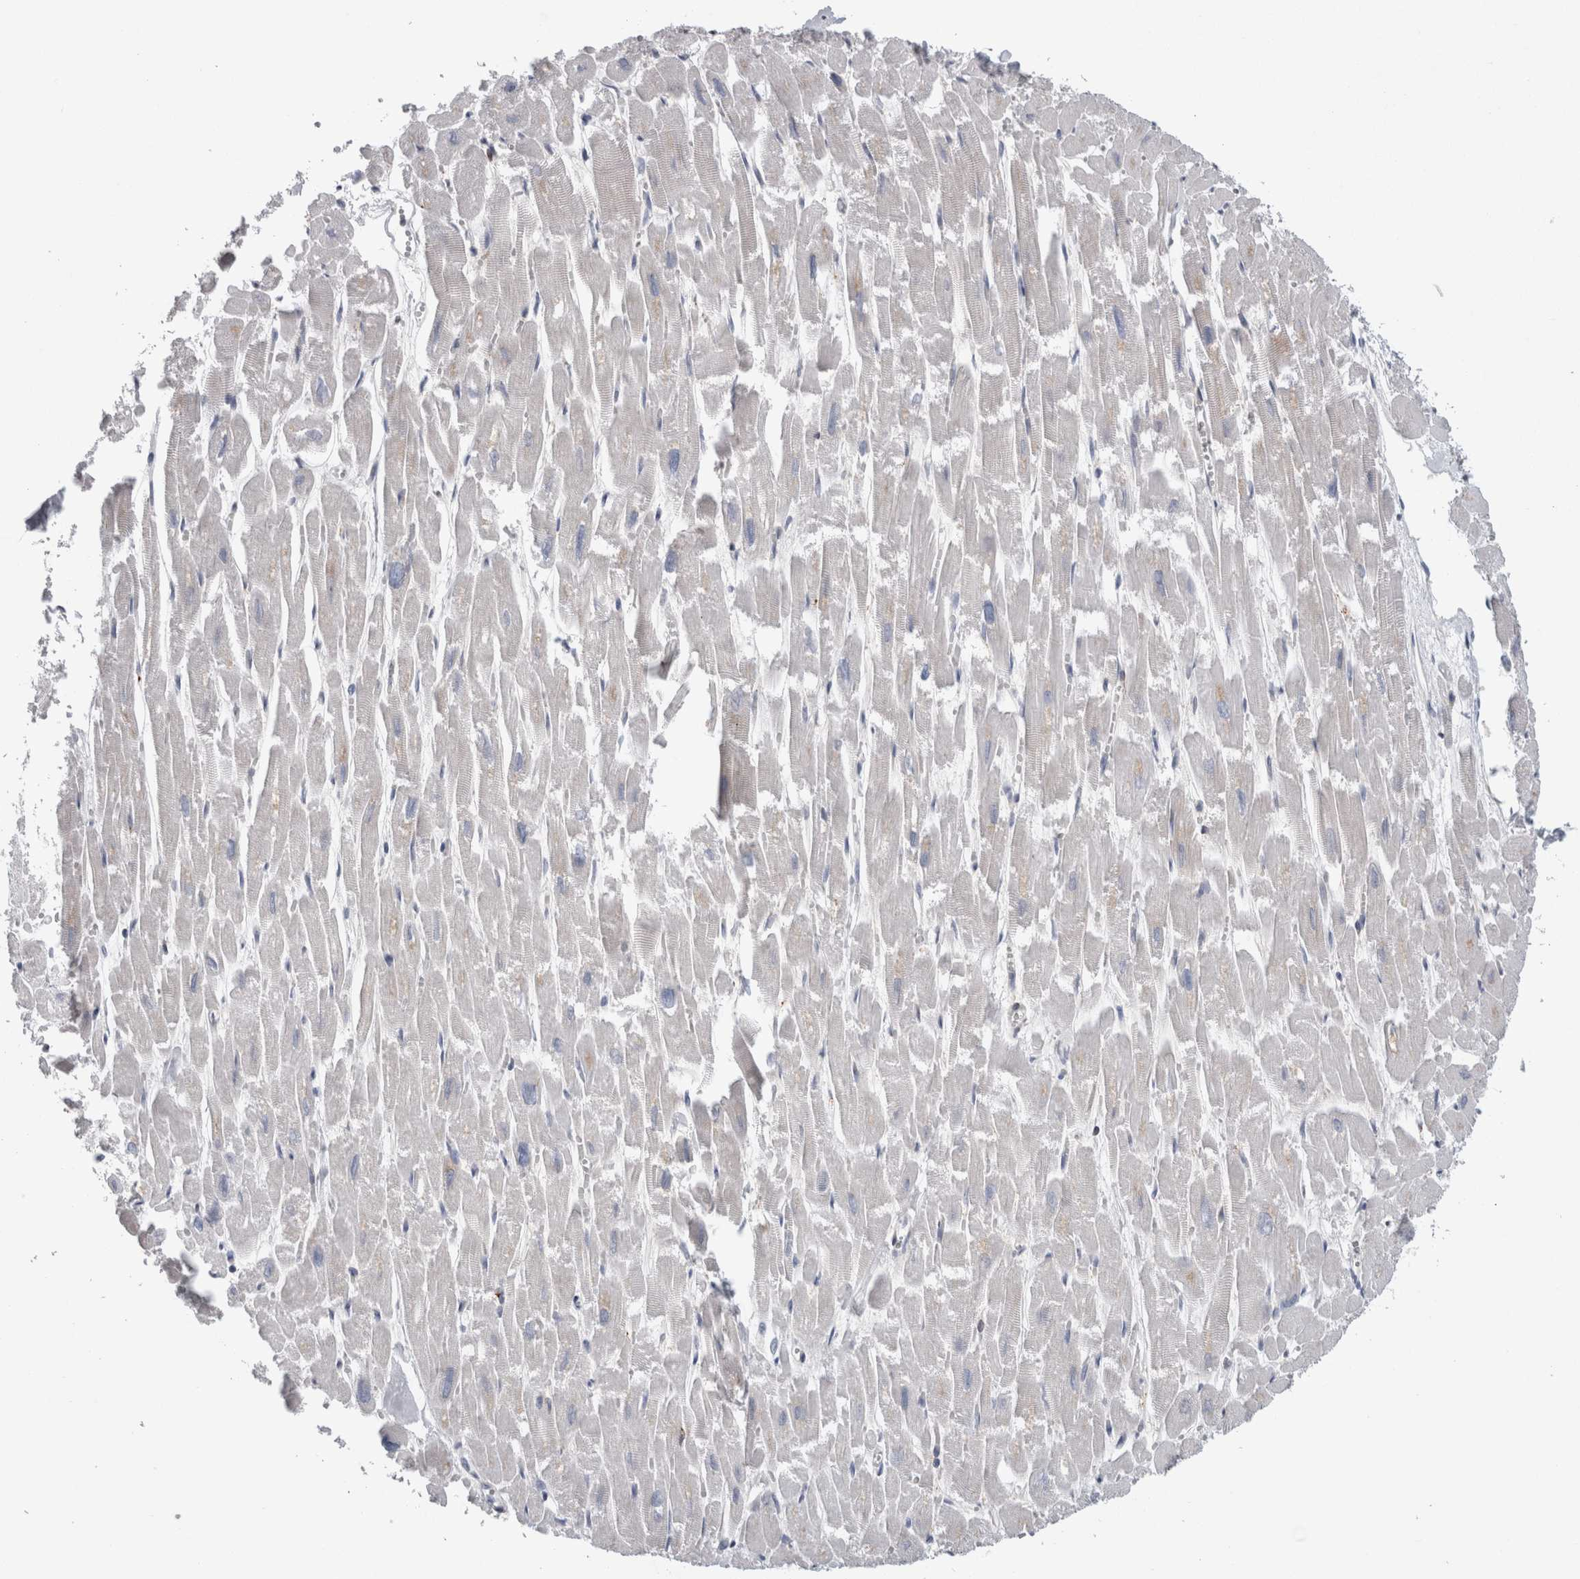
{"staining": {"intensity": "weak", "quantity": "<25%", "location": "cytoplasmic/membranous"}, "tissue": "heart muscle", "cell_type": "Cardiomyocytes", "image_type": "normal", "snomed": [{"axis": "morphology", "description": "Normal tissue, NOS"}, {"axis": "topography", "description": "Heart"}], "caption": "DAB (3,3'-diaminobenzidine) immunohistochemical staining of normal human heart muscle displays no significant positivity in cardiomyocytes.", "gene": "DCTN6", "patient": {"sex": "male", "age": 54}}